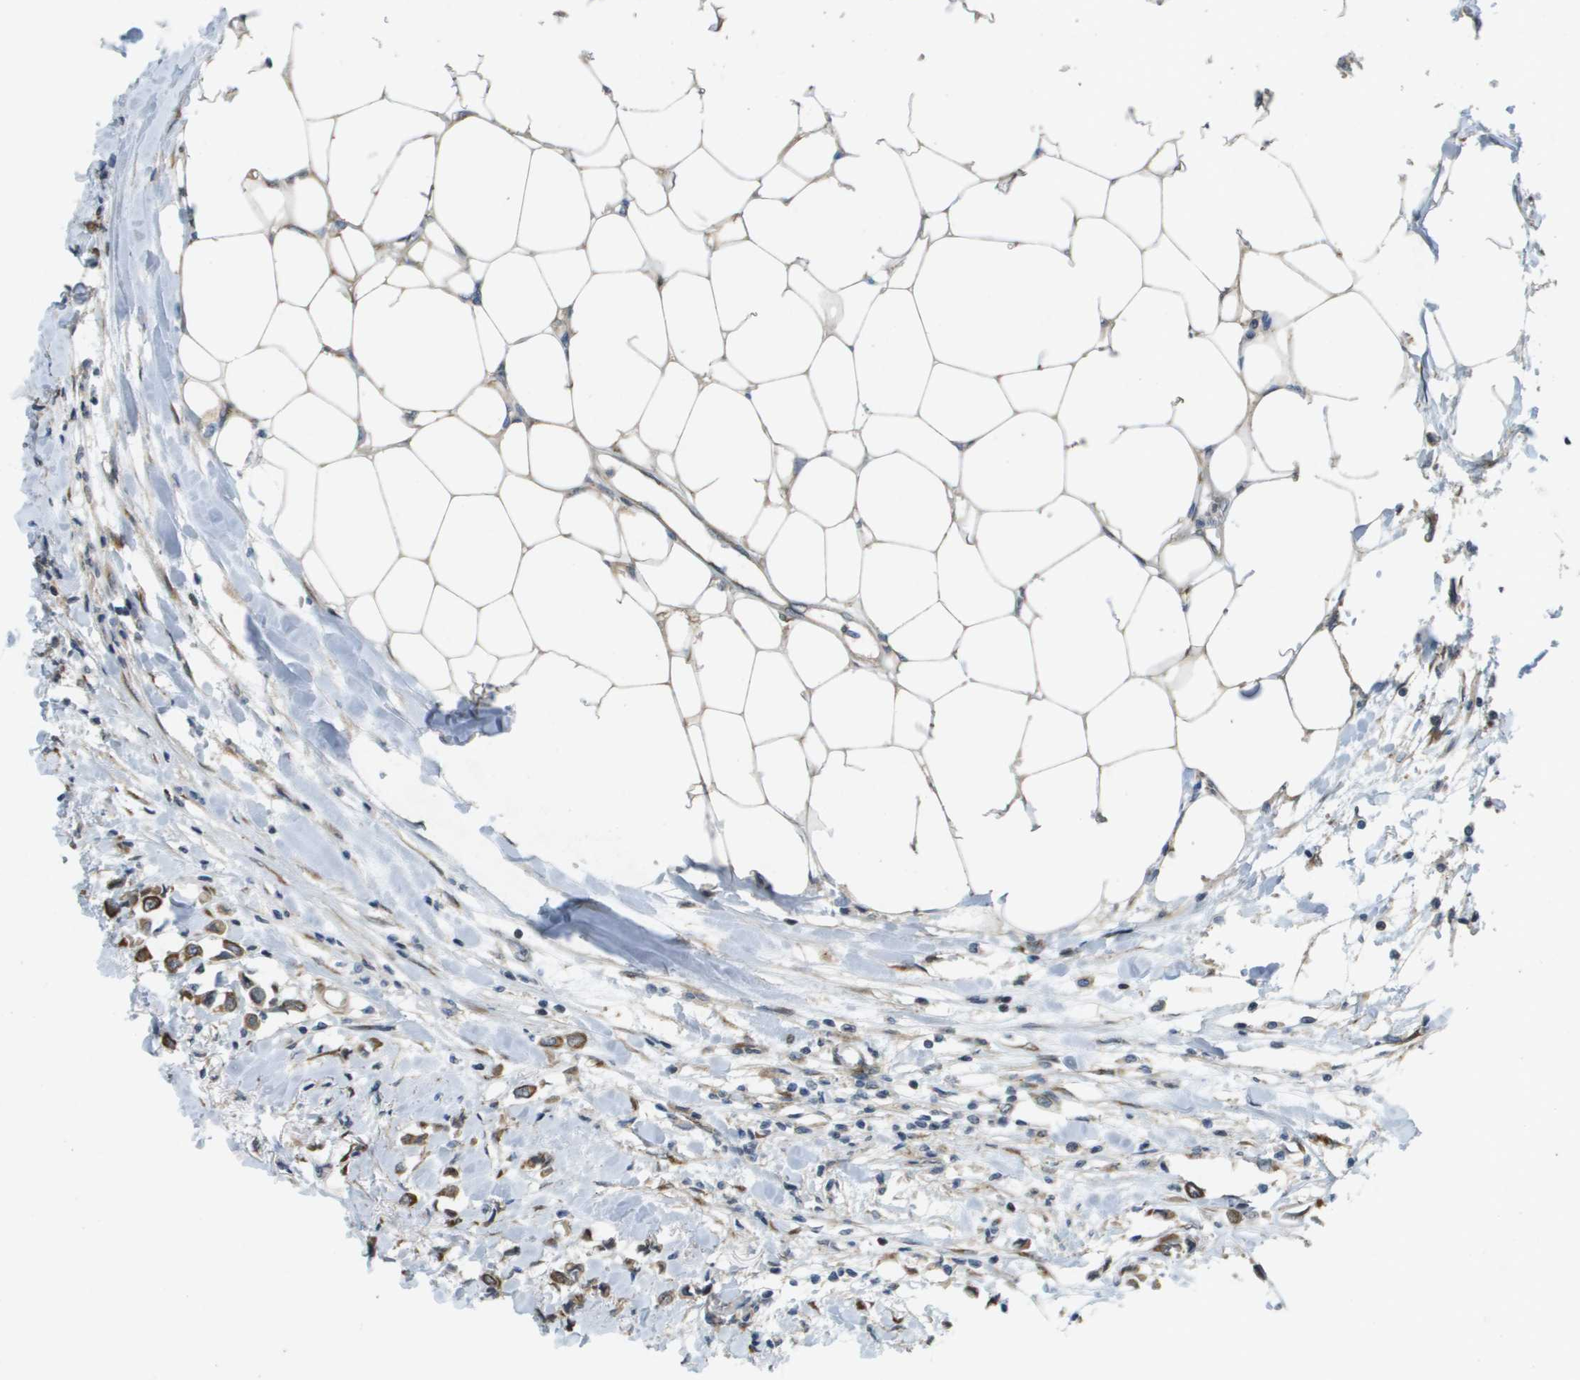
{"staining": {"intensity": "moderate", "quantity": ">75%", "location": "cytoplasmic/membranous"}, "tissue": "breast cancer", "cell_type": "Tumor cells", "image_type": "cancer", "snomed": [{"axis": "morphology", "description": "Lobular carcinoma"}, {"axis": "topography", "description": "Breast"}], "caption": "Moderate cytoplasmic/membranous positivity is identified in approximately >75% of tumor cells in breast lobular carcinoma.", "gene": "IFNLR1", "patient": {"sex": "female", "age": 51}}